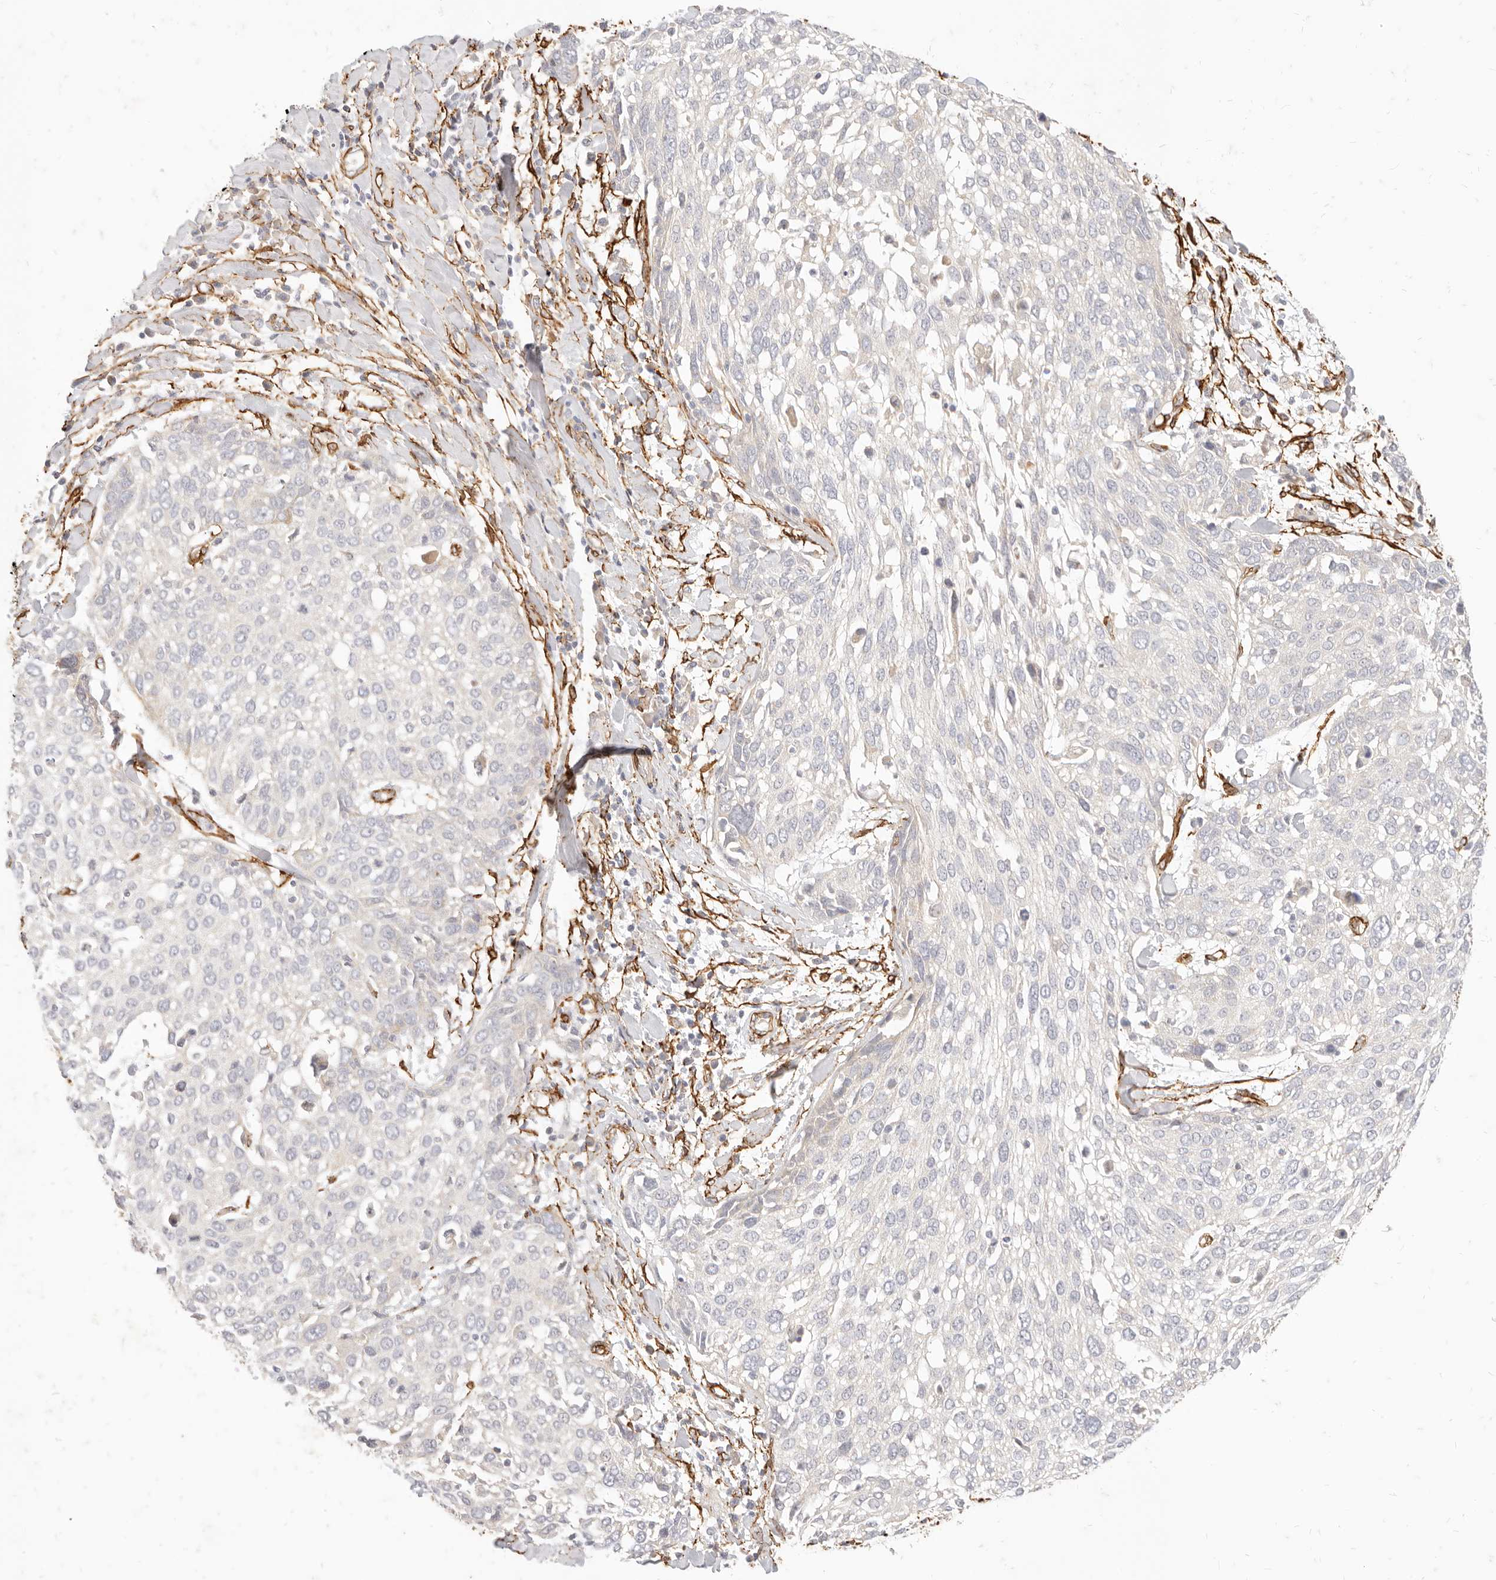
{"staining": {"intensity": "negative", "quantity": "none", "location": "none"}, "tissue": "lung cancer", "cell_type": "Tumor cells", "image_type": "cancer", "snomed": [{"axis": "morphology", "description": "Squamous cell carcinoma, NOS"}, {"axis": "topography", "description": "Lung"}], "caption": "Photomicrograph shows no protein positivity in tumor cells of lung cancer (squamous cell carcinoma) tissue. Nuclei are stained in blue.", "gene": "TMTC2", "patient": {"sex": "male", "age": 65}}